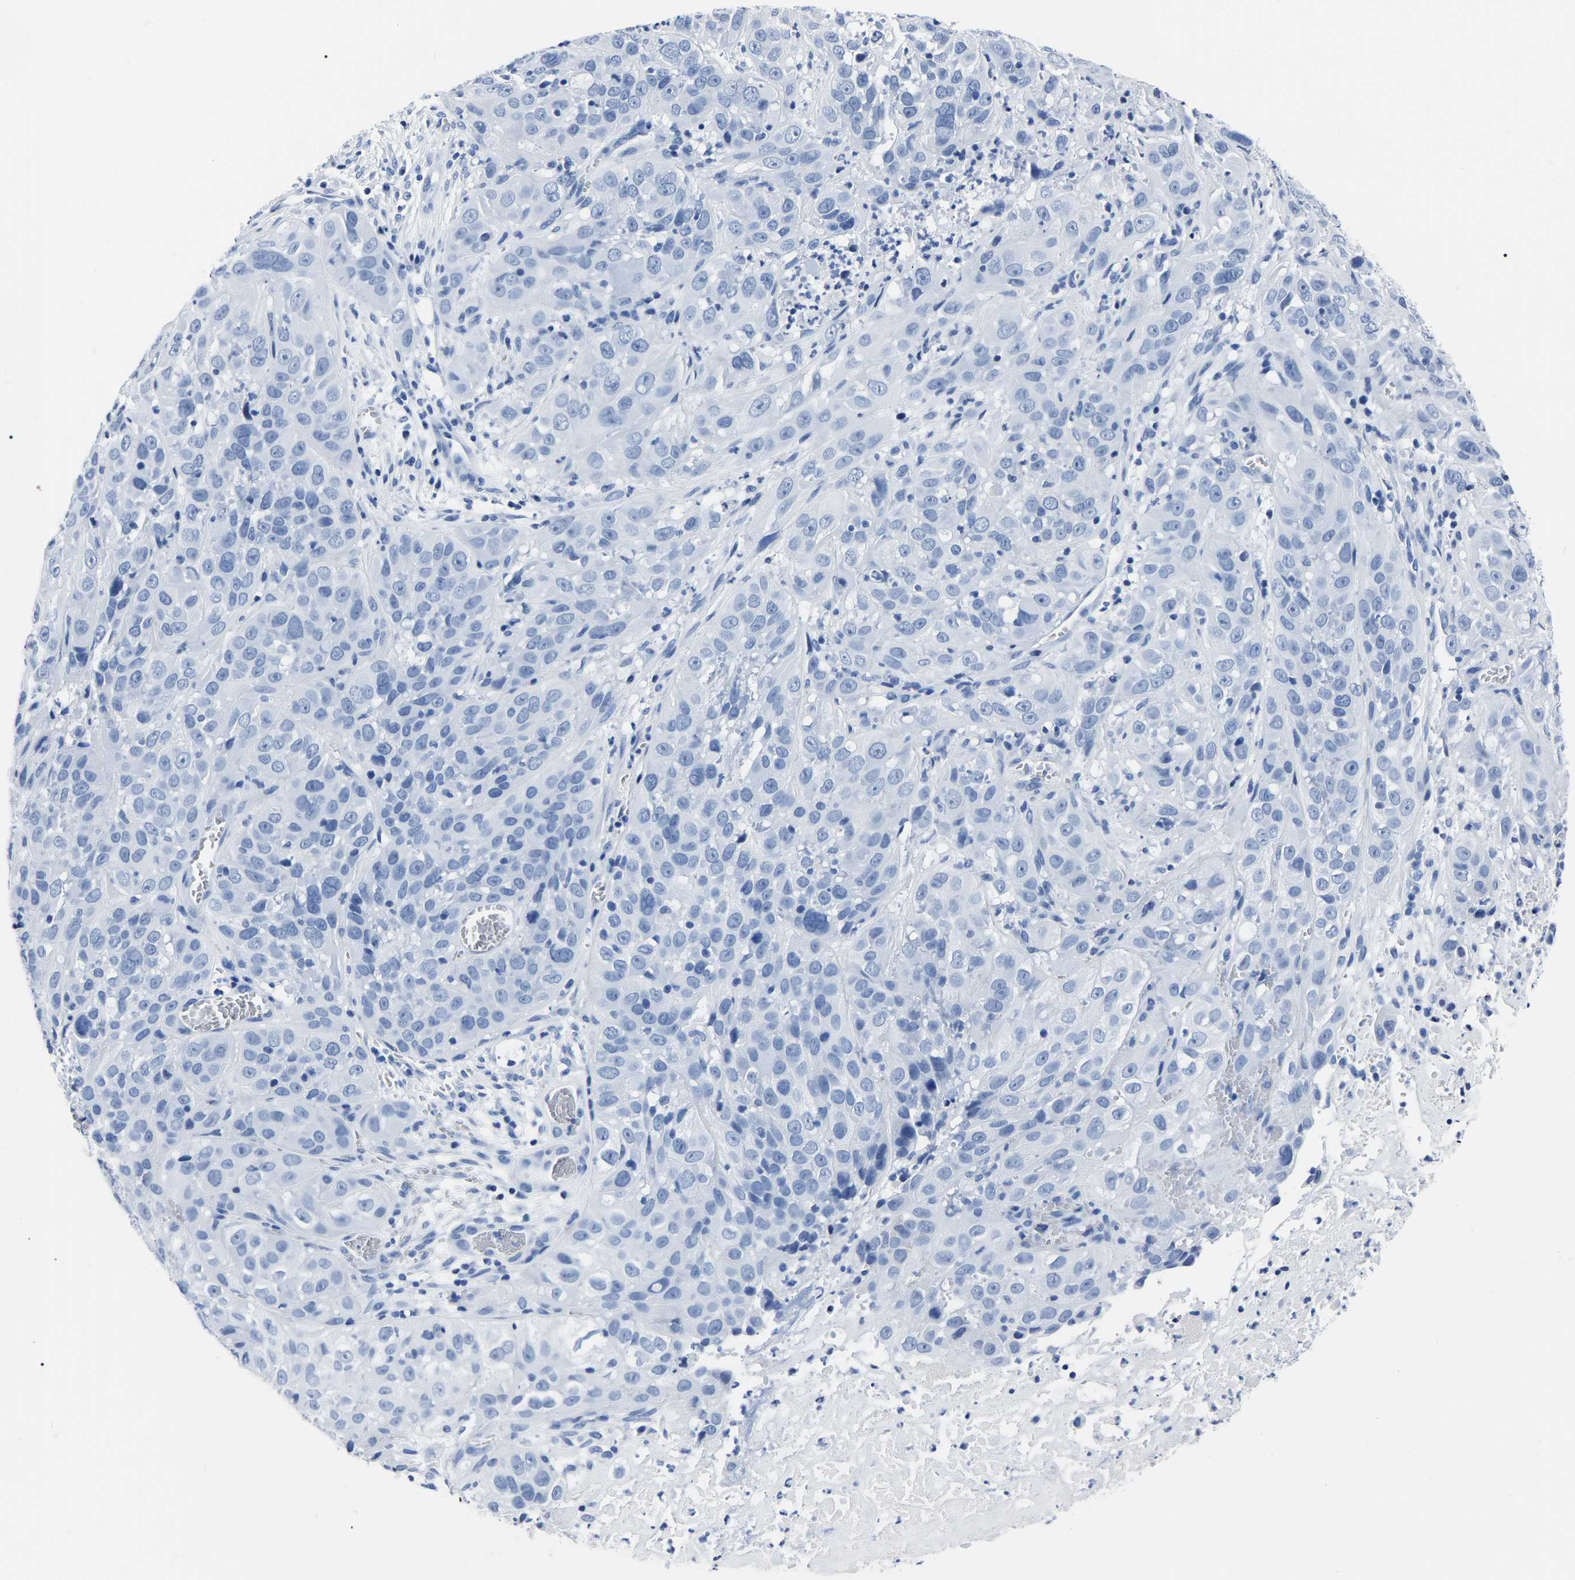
{"staining": {"intensity": "negative", "quantity": "none", "location": "none"}, "tissue": "cervical cancer", "cell_type": "Tumor cells", "image_type": "cancer", "snomed": [{"axis": "morphology", "description": "Squamous cell carcinoma, NOS"}, {"axis": "topography", "description": "Cervix"}], "caption": "Protein analysis of cervical cancer displays no significant staining in tumor cells.", "gene": "IMPG2", "patient": {"sex": "female", "age": 32}}